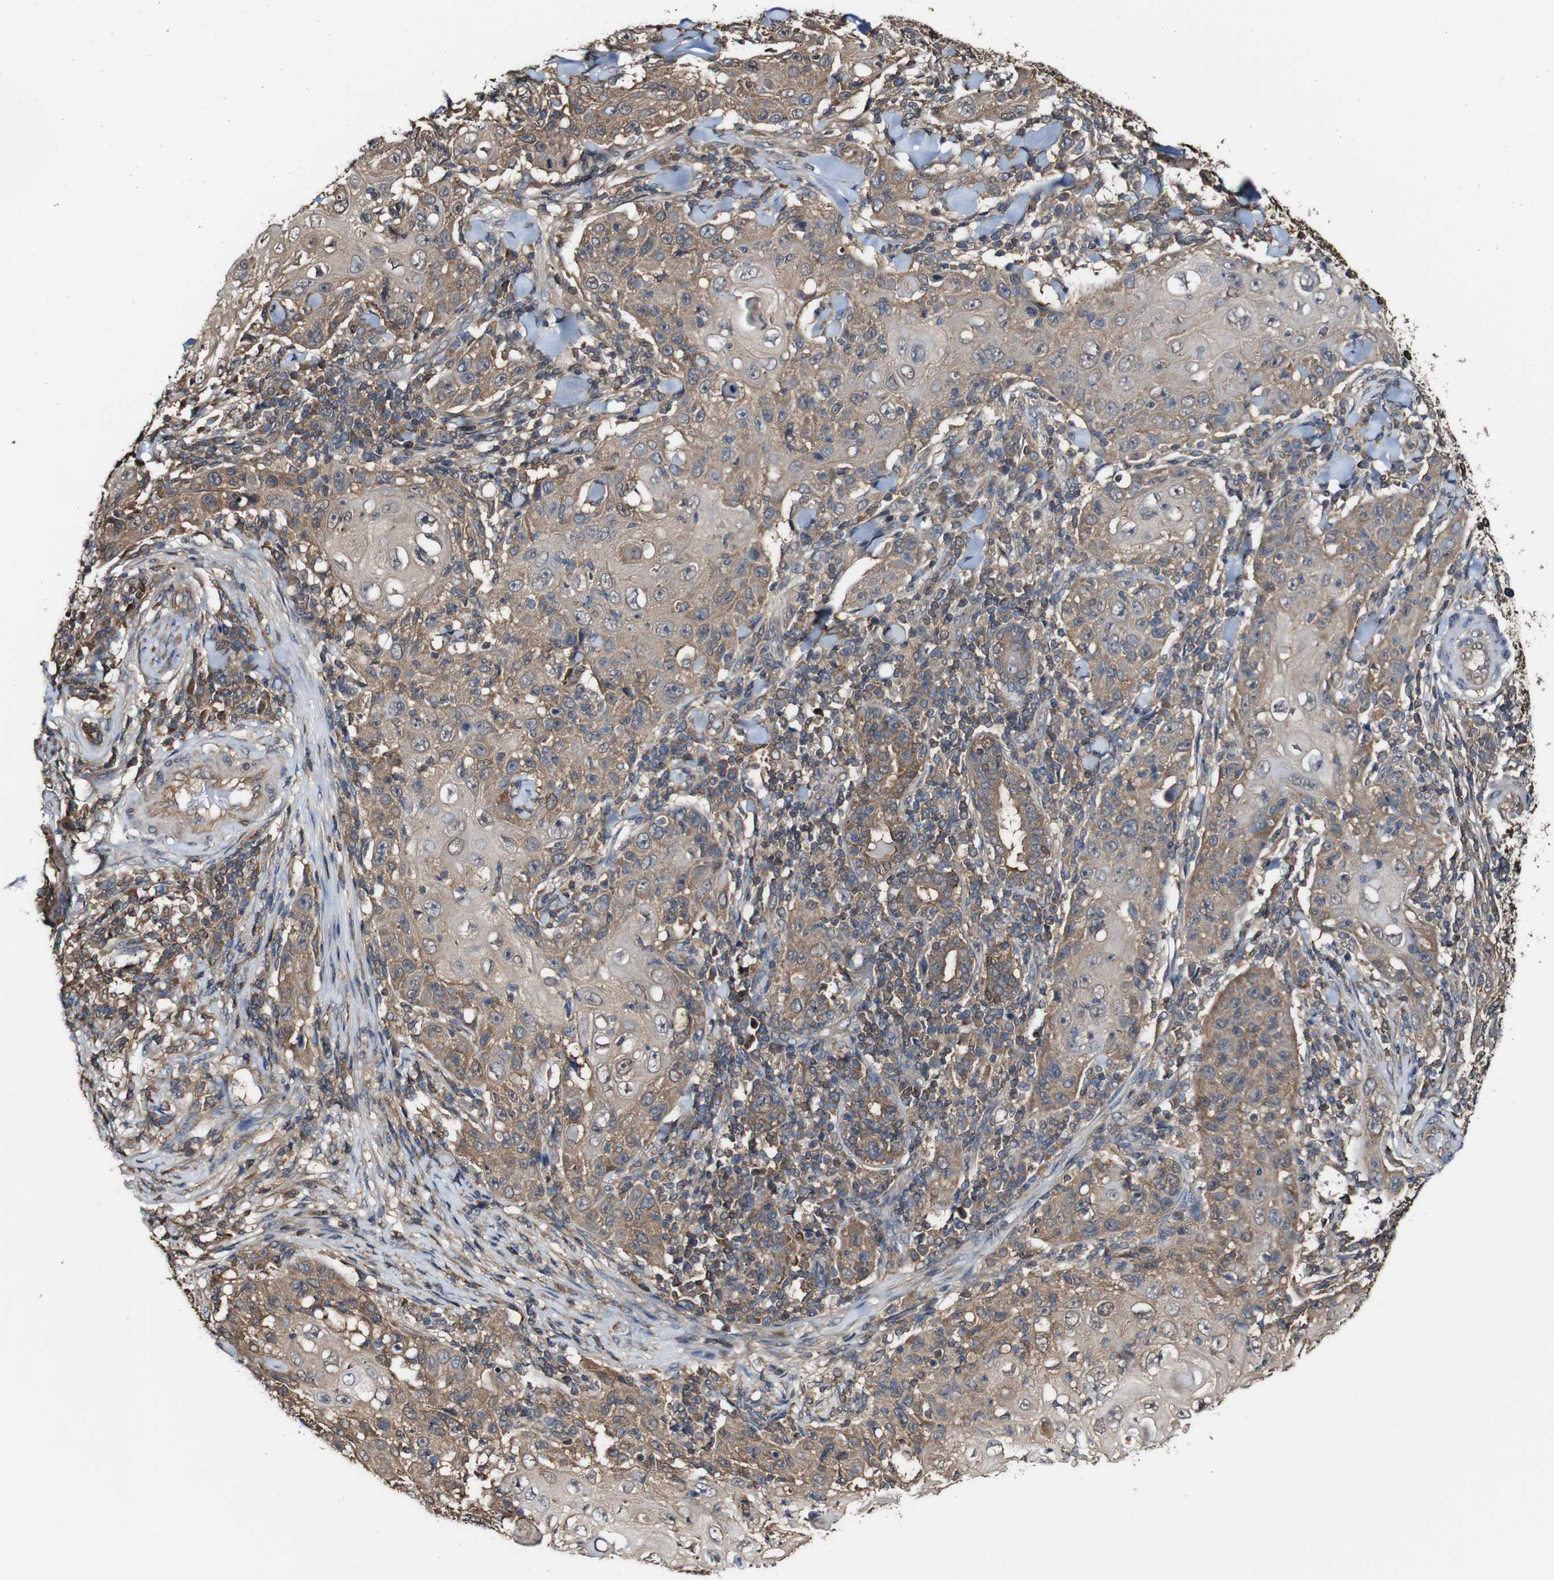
{"staining": {"intensity": "moderate", "quantity": ">75%", "location": "cytoplasmic/membranous"}, "tissue": "skin cancer", "cell_type": "Tumor cells", "image_type": "cancer", "snomed": [{"axis": "morphology", "description": "Squamous cell carcinoma, NOS"}, {"axis": "topography", "description": "Skin"}], "caption": "Skin squamous cell carcinoma stained with immunohistochemistry (IHC) exhibits moderate cytoplasmic/membranous expression in about >75% of tumor cells. The staining was performed using DAB, with brown indicating positive protein expression. Nuclei are stained blue with hematoxylin.", "gene": "PTPRR", "patient": {"sex": "female", "age": 88}}